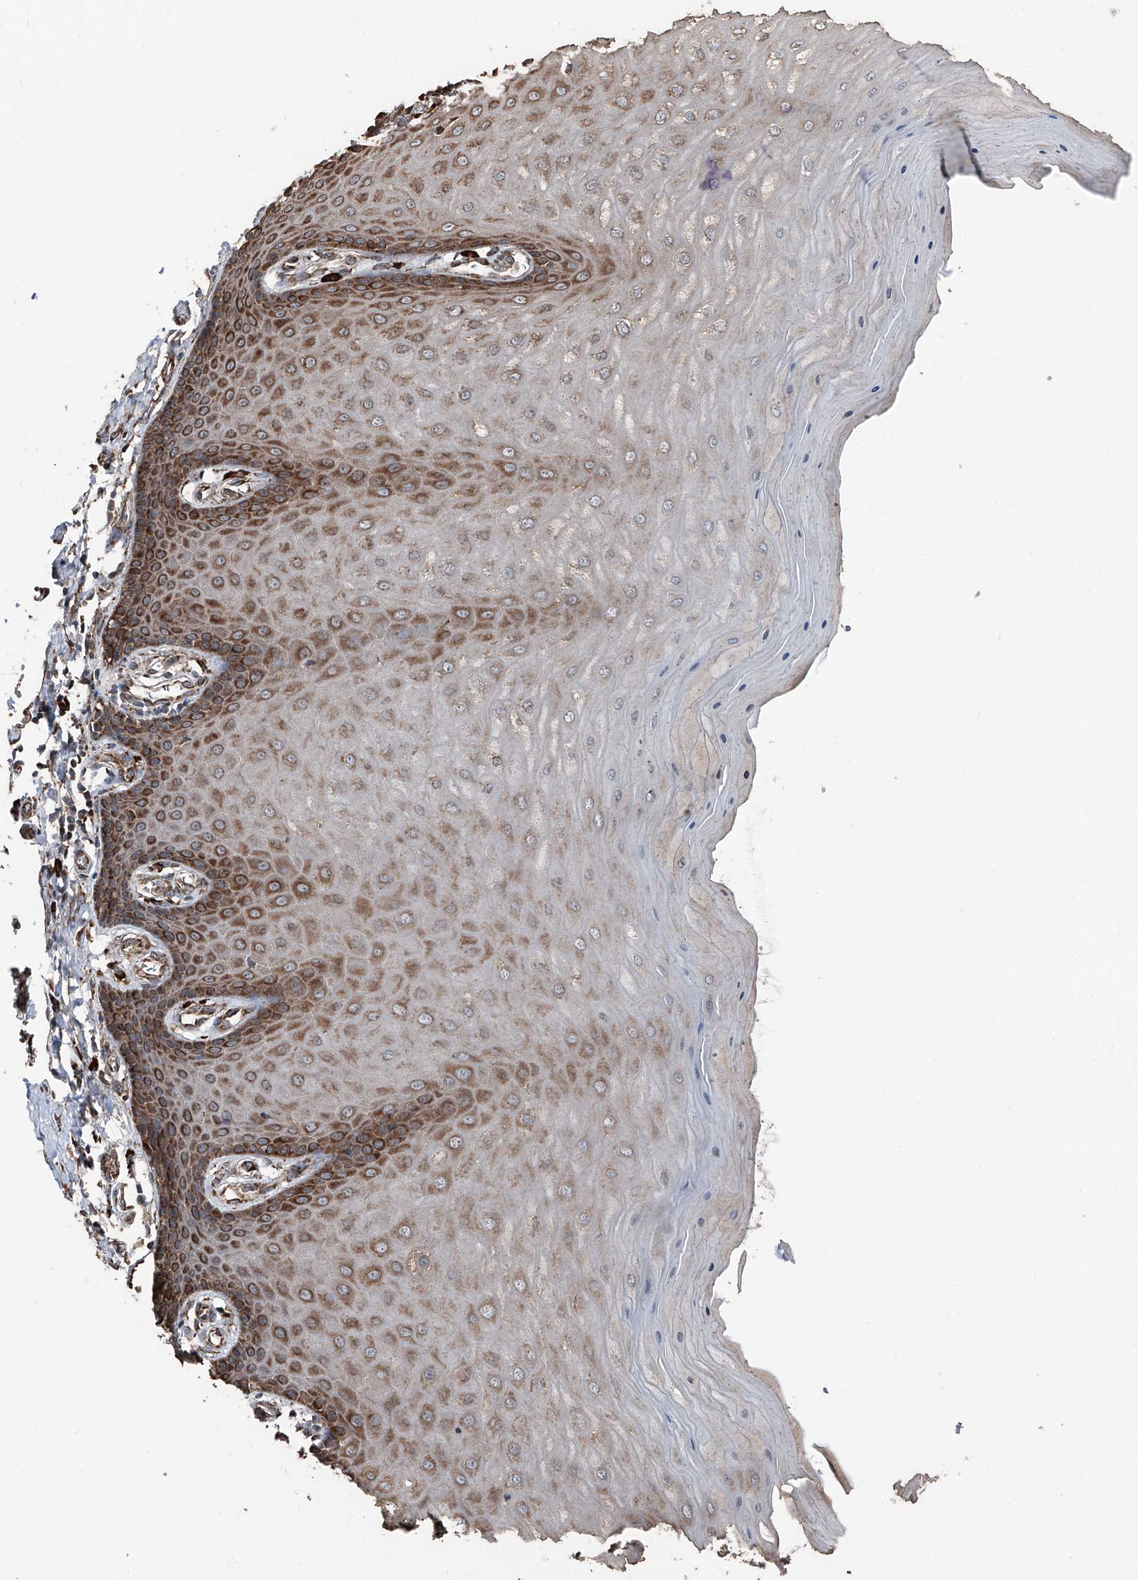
{"staining": {"intensity": "moderate", "quantity": "25%-75%", "location": "cytoplasmic/membranous"}, "tissue": "cervix", "cell_type": "Glandular cells", "image_type": "normal", "snomed": [{"axis": "morphology", "description": "Normal tissue, NOS"}, {"axis": "topography", "description": "Cervix"}], "caption": "The image exhibits staining of normal cervix, revealing moderate cytoplasmic/membranous protein positivity (brown color) within glandular cells. (brown staining indicates protein expression, while blue staining denotes nuclei).", "gene": "LIMK1", "patient": {"sex": "female", "age": 55}}